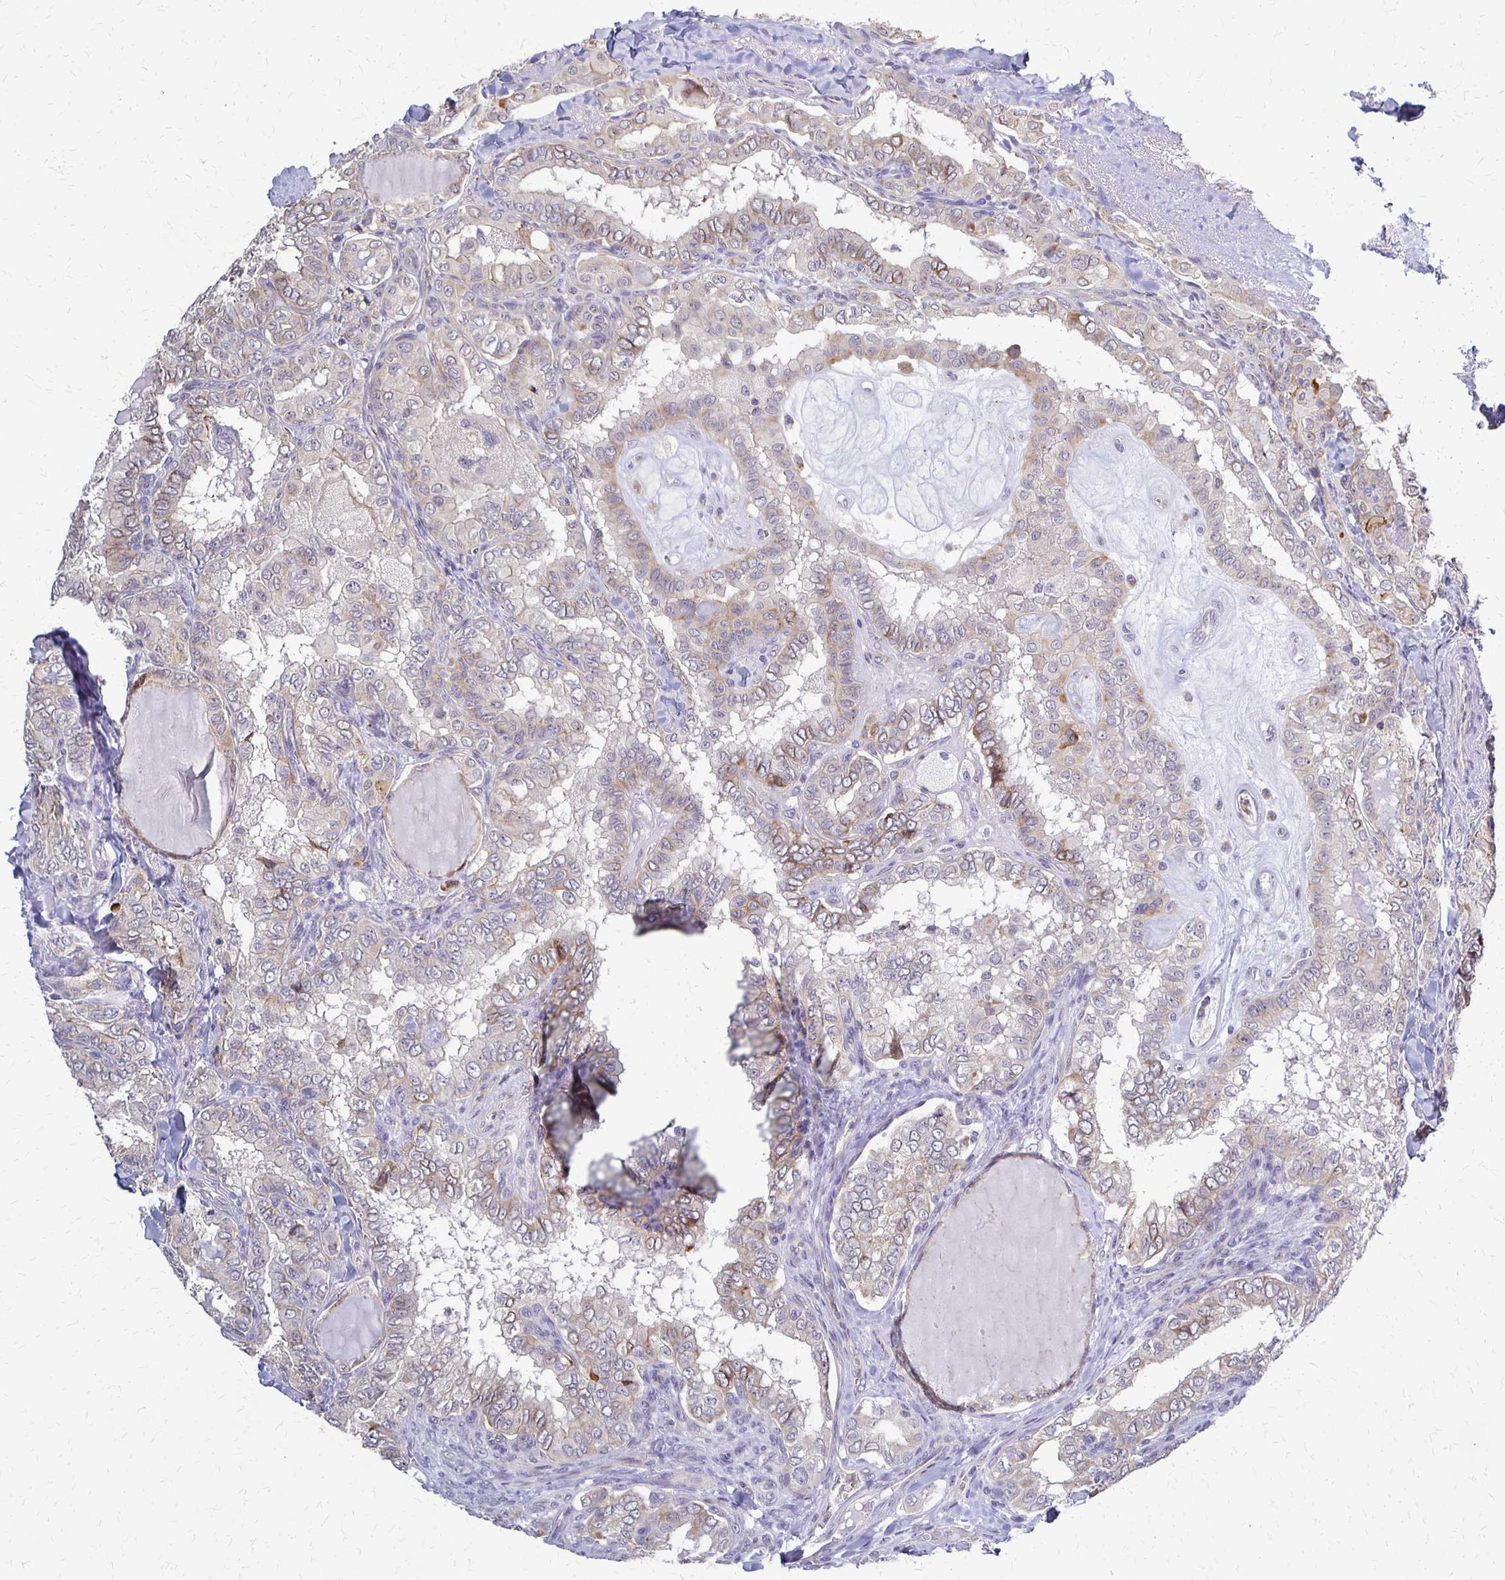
{"staining": {"intensity": "weak", "quantity": "<25%", "location": "cytoplasmic/membranous"}, "tissue": "thyroid cancer", "cell_type": "Tumor cells", "image_type": "cancer", "snomed": [{"axis": "morphology", "description": "Papillary adenocarcinoma, NOS"}, {"axis": "topography", "description": "Thyroid gland"}], "caption": "Immunohistochemistry image of neoplastic tissue: human papillary adenocarcinoma (thyroid) stained with DAB demonstrates no significant protein staining in tumor cells.", "gene": "SLC9A9", "patient": {"sex": "female", "age": 75}}